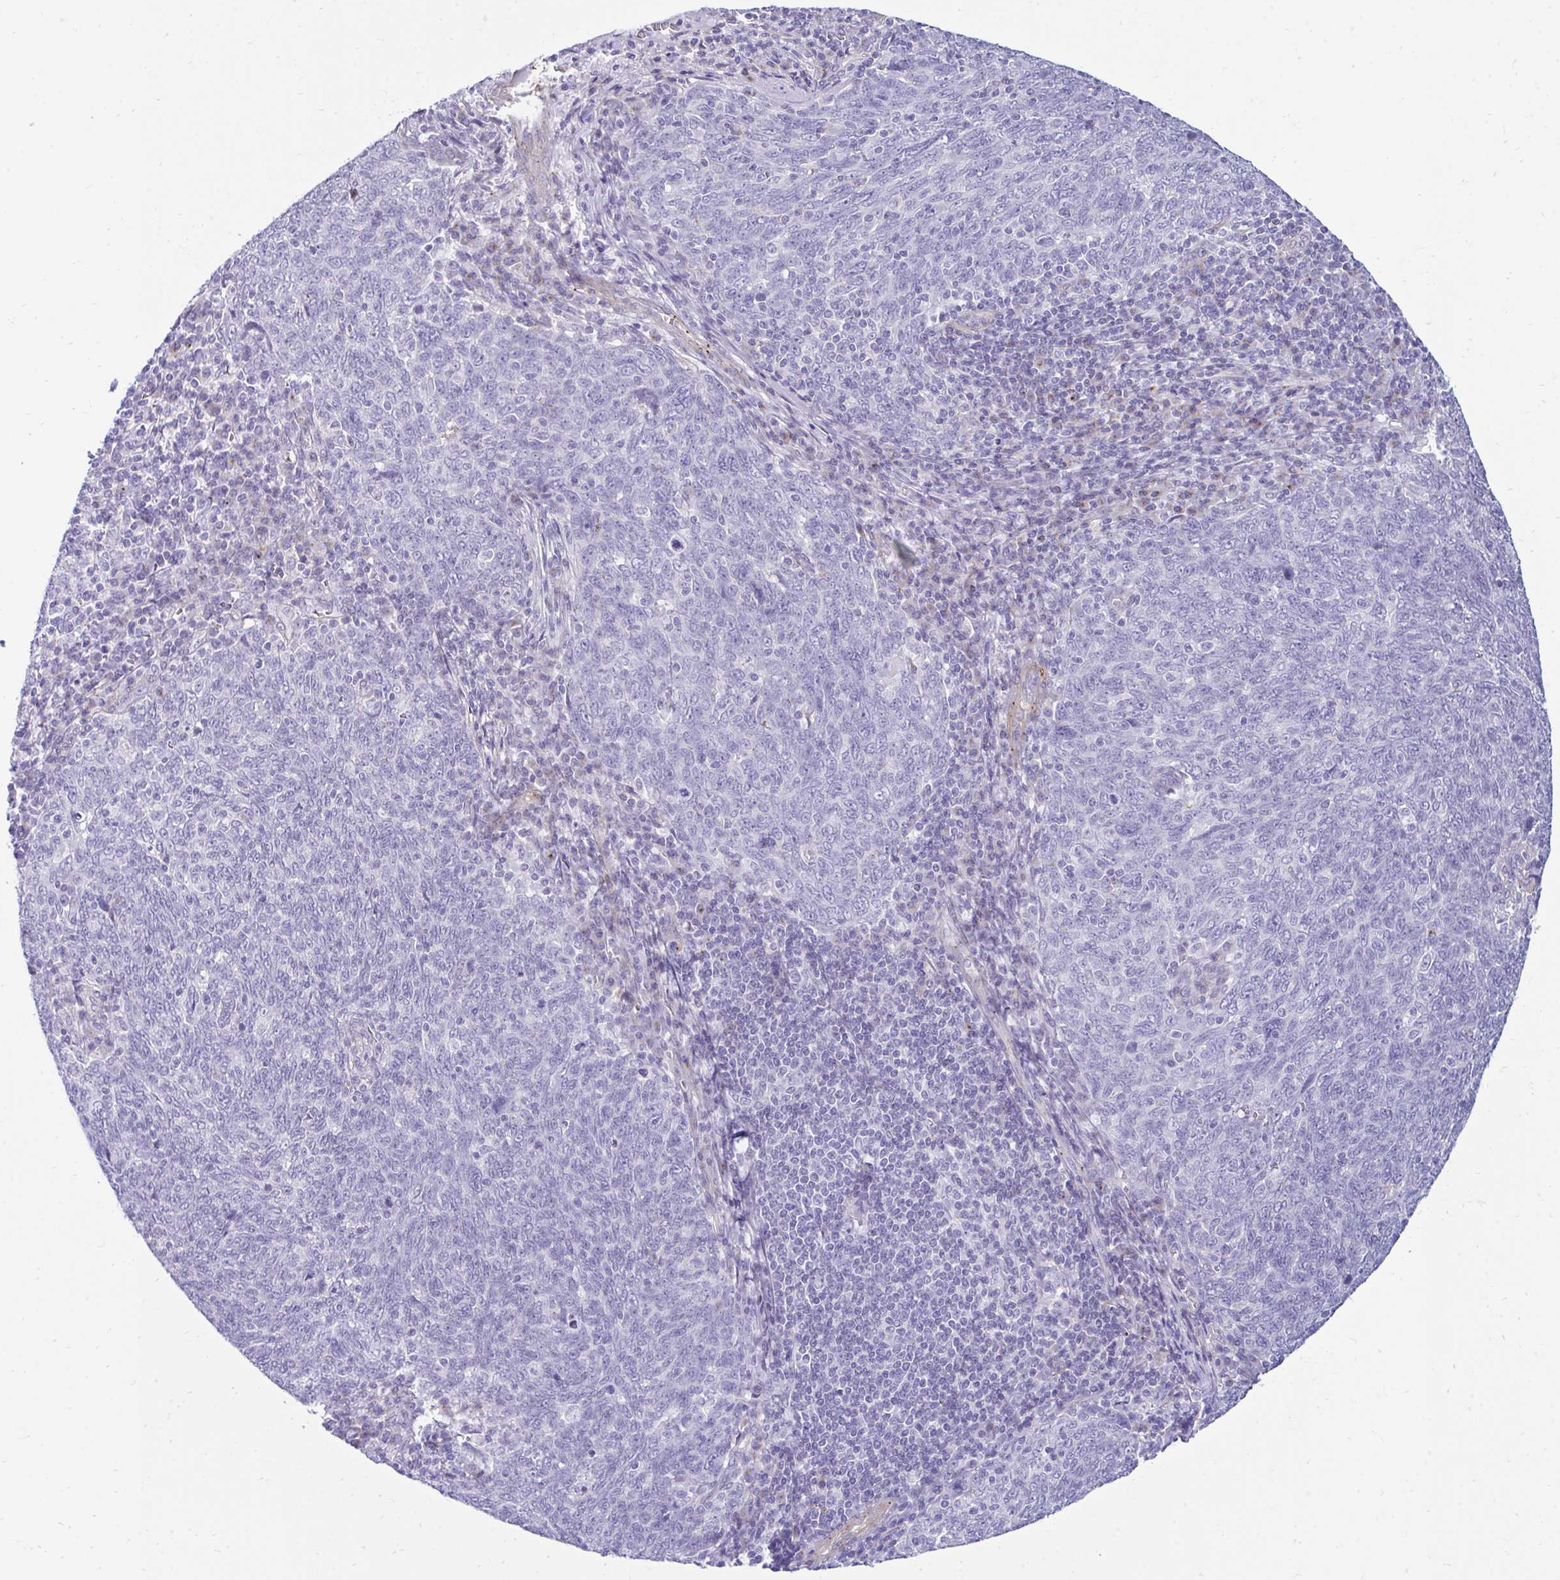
{"staining": {"intensity": "negative", "quantity": "none", "location": "none"}, "tissue": "lung cancer", "cell_type": "Tumor cells", "image_type": "cancer", "snomed": [{"axis": "morphology", "description": "Squamous cell carcinoma, NOS"}, {"axis": "topography", "description": "Lung"}], "caption": "The photomicrograph exhibits no significant positivity in tumor cells of lung squamous cell carcinoma.", "gene": "UBL3", "patient": {"sex": "female", "age": 72}}